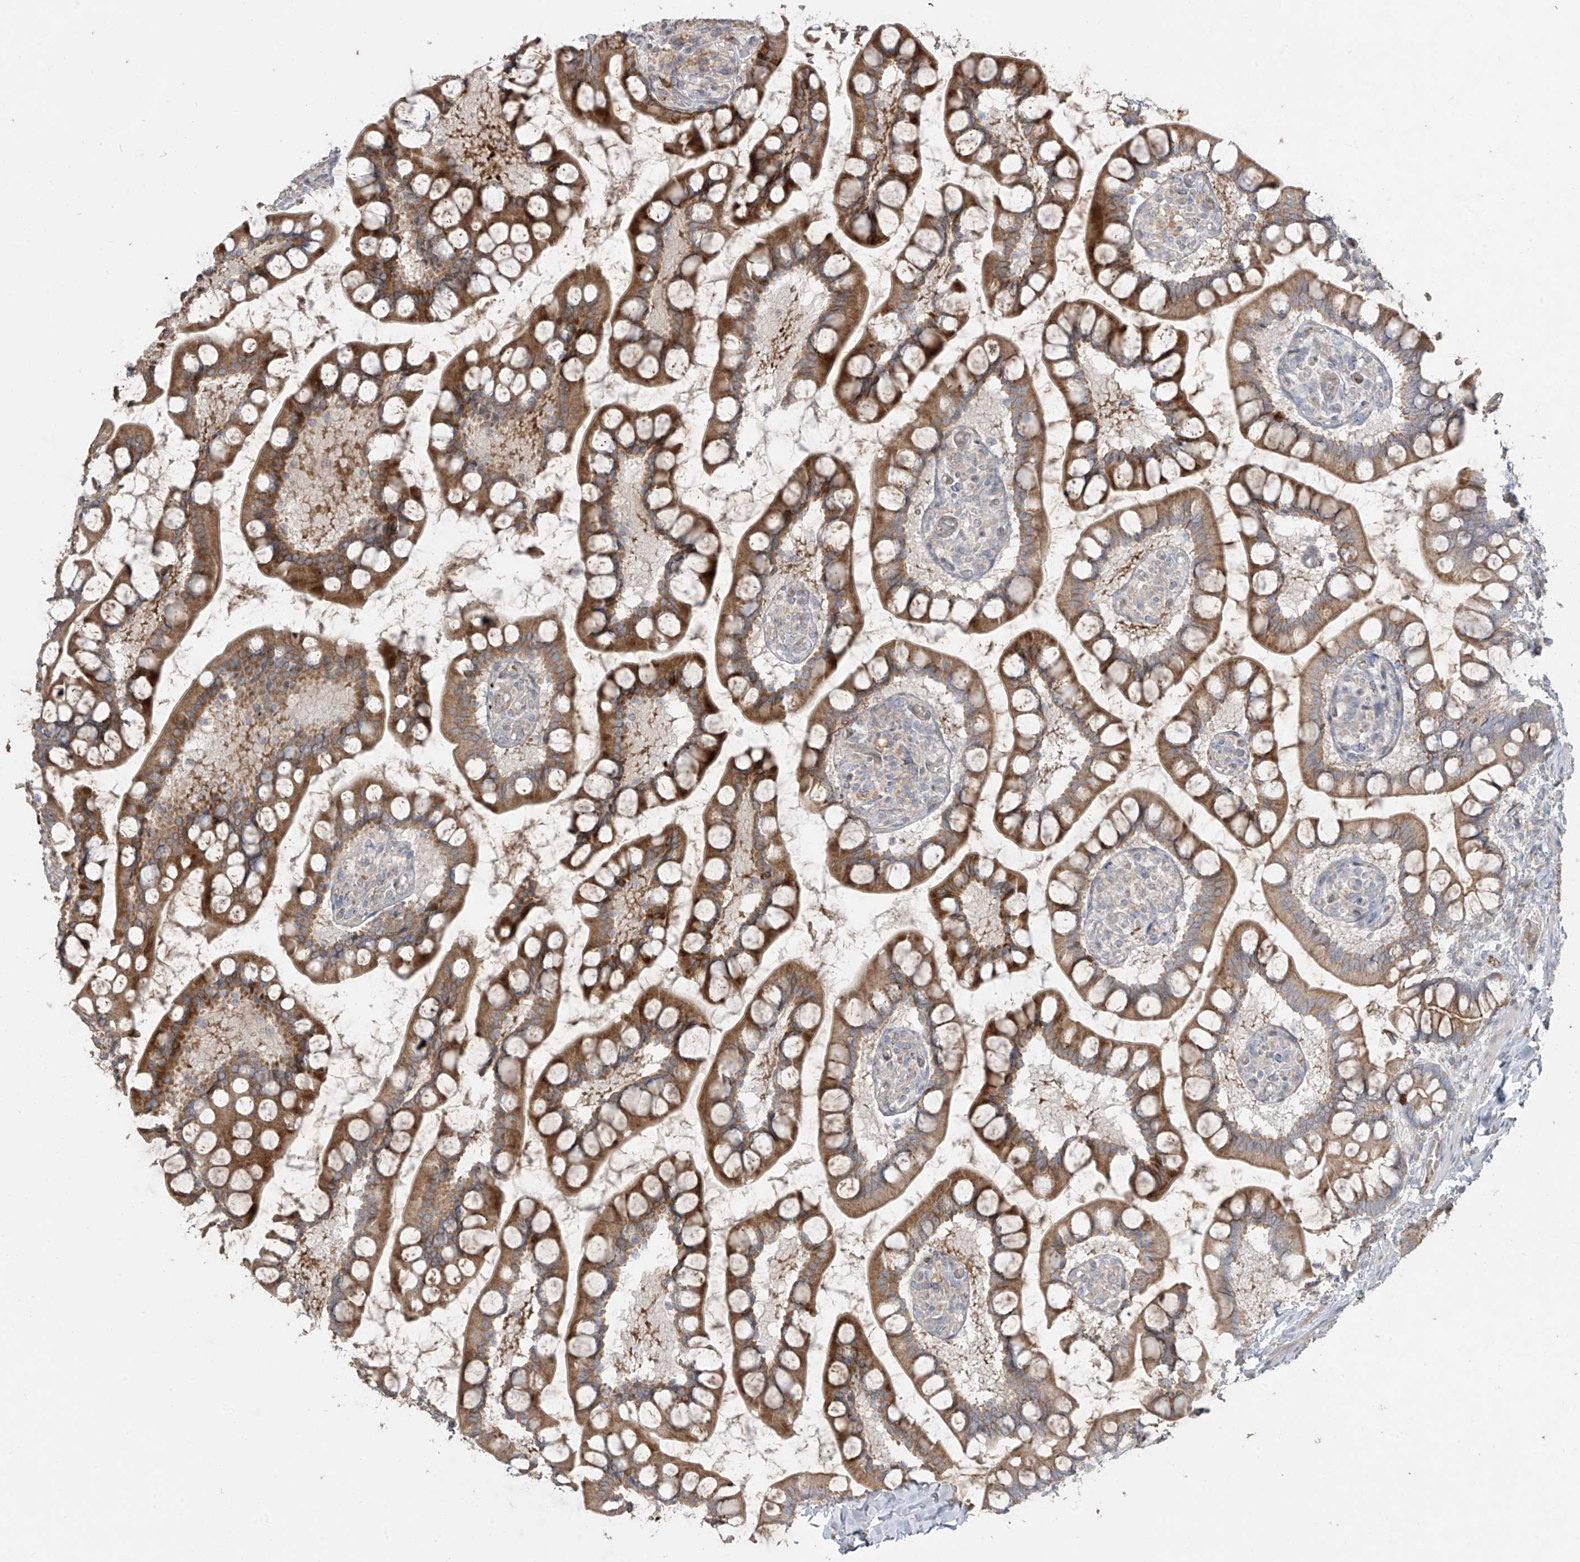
{"staining": {"intensity": "moderate", "quantity": ">75%", "location": "cytoplasmic/membranous"}, "tissue": "small intestine", "cell_type": "Glandular cells", "image_type": "normal", "snomed": [{"axis": "morphology", "description": "Normal tissue, NOS"}, {"axis": "topography", "description": "Small intestine"}], "caption": "Immunohistochemical staining of unremarkable human small intestine demonstrates moderate cytoplasmic/membranous protein expression in about >75% of glandular cells. (Stains: DAB (3,3'-diaminobenzidine) in brown, nuclei in blue, Microscopy: brightfield microscopy at high magnification).", "gene": "ABTB1", "patient": {"sex": "male", "age": 52}}